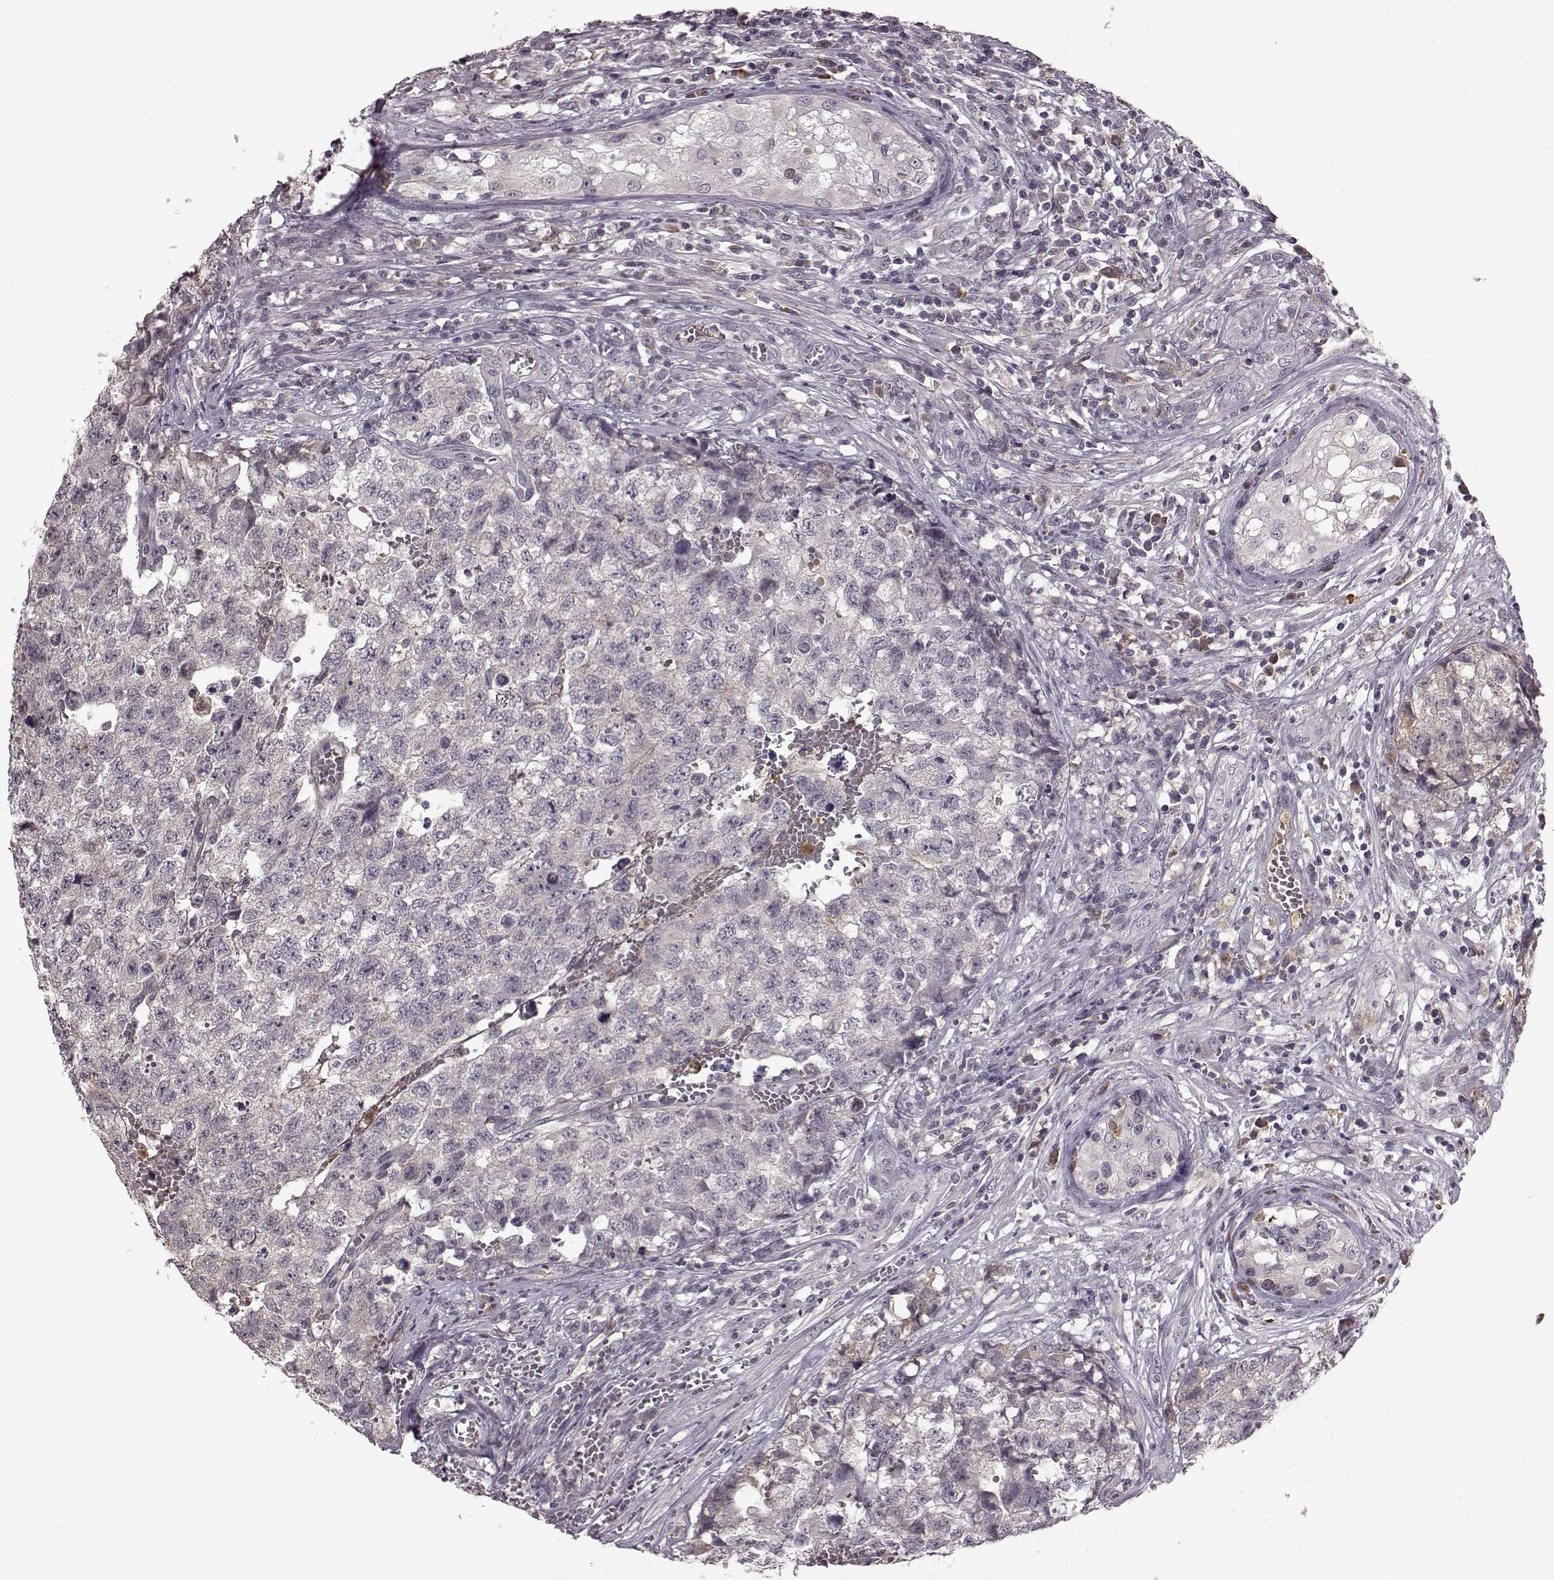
{"staining": {"intensity": "negative", "quantity": "none", "location": "none"}, "tissue": "testis cancer", "cell_type": "Tumor cells", "image_type": "cancer", "snomed": [{"axis": "morphology", "description": "Seminoma, NOS"}, {"axis": "morphology", "description": "Carcinoma, Embryonal, NOS"}, {"axis": "topography", "description": "Testis"}], "caption": "Tumor cells show no significant positivity in testis cancer (seminoma).", "gene": "NRL", "patient": {"sex": "male", "age": 22}}